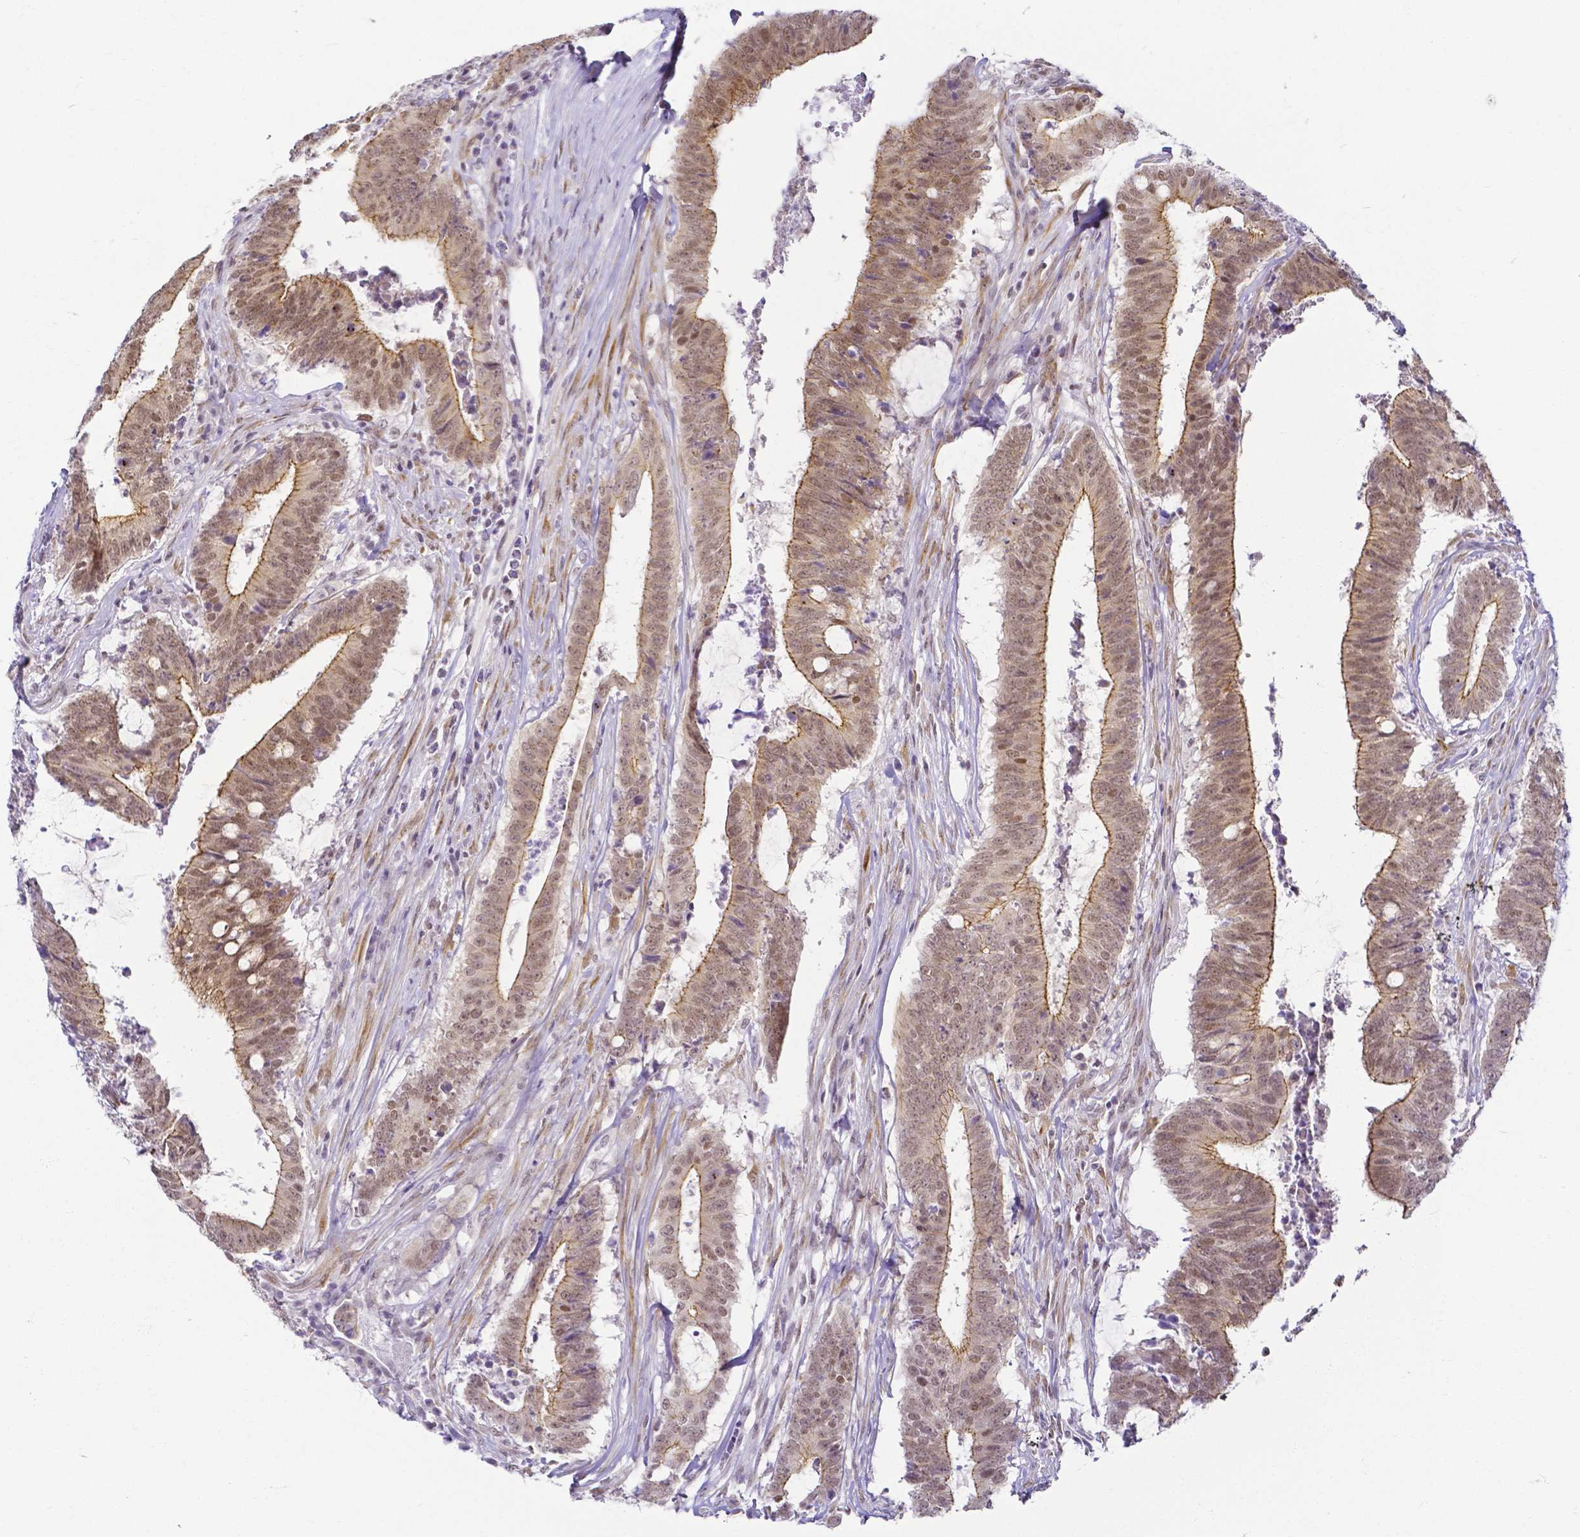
{"staining": {"intensity": "moderate", "quantity": ">75%", "location": "cytoplasmic/membranous,nuclear"}, "tissue": "colorectal cancer", "cell_type": "Tumor cells", "image_type": "cancer", "snomed": [{"axis": "morphology", "description": "Adenocarcinoma, NOS"}, {"axis": "topography", "description": "Colon"}], "caption": "Human adenocarcinoma (colorectal) stained with a brown dye demonstrates moderate cytoplasmic/membranous and nuclear positive staining in approximately >75% of tumor cells.", "gene": "FAM83G", "patient": {"sex": "female", "age": 43}}